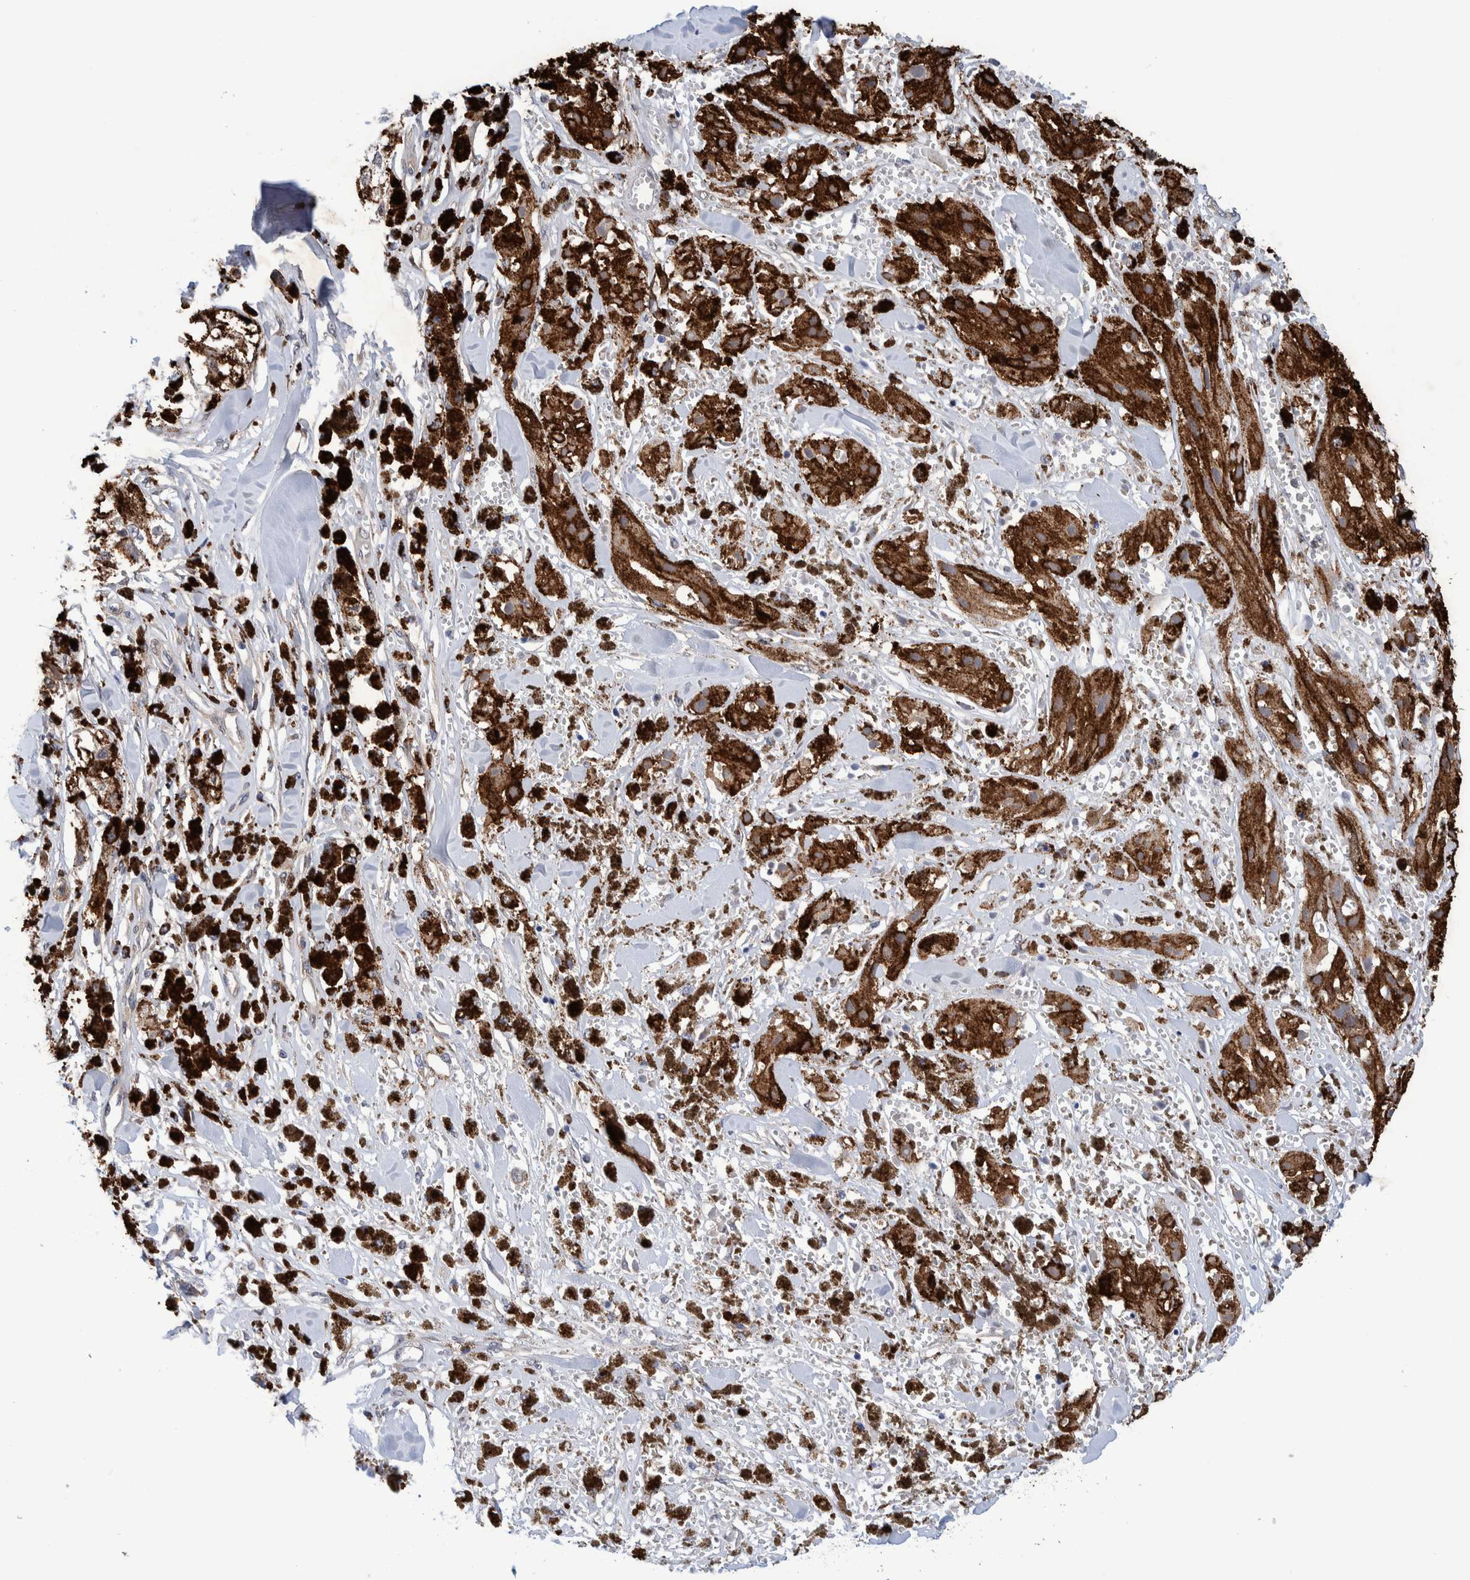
{"staining": {"intensity": "moderate", "quantity": ">75%", "location": "cytoplasmic/membranous"}, "tissue": "melanoma", "cell_type": "Tumor cells", "image_type": "cancer", "snomed": [{"axis": "morphology", "description": "Malignant melanoma, NOS"}, {"axis": "topography", "description": "Skin"}], "caption": "Immunohistochemistry (IHC) of human melanoma reveals medium levels of moderate cytoplasmic/membranous staining in about >75% of tumor cells.", "gene": "PFAS", "patient": {"sex": "male", "age": 88}}